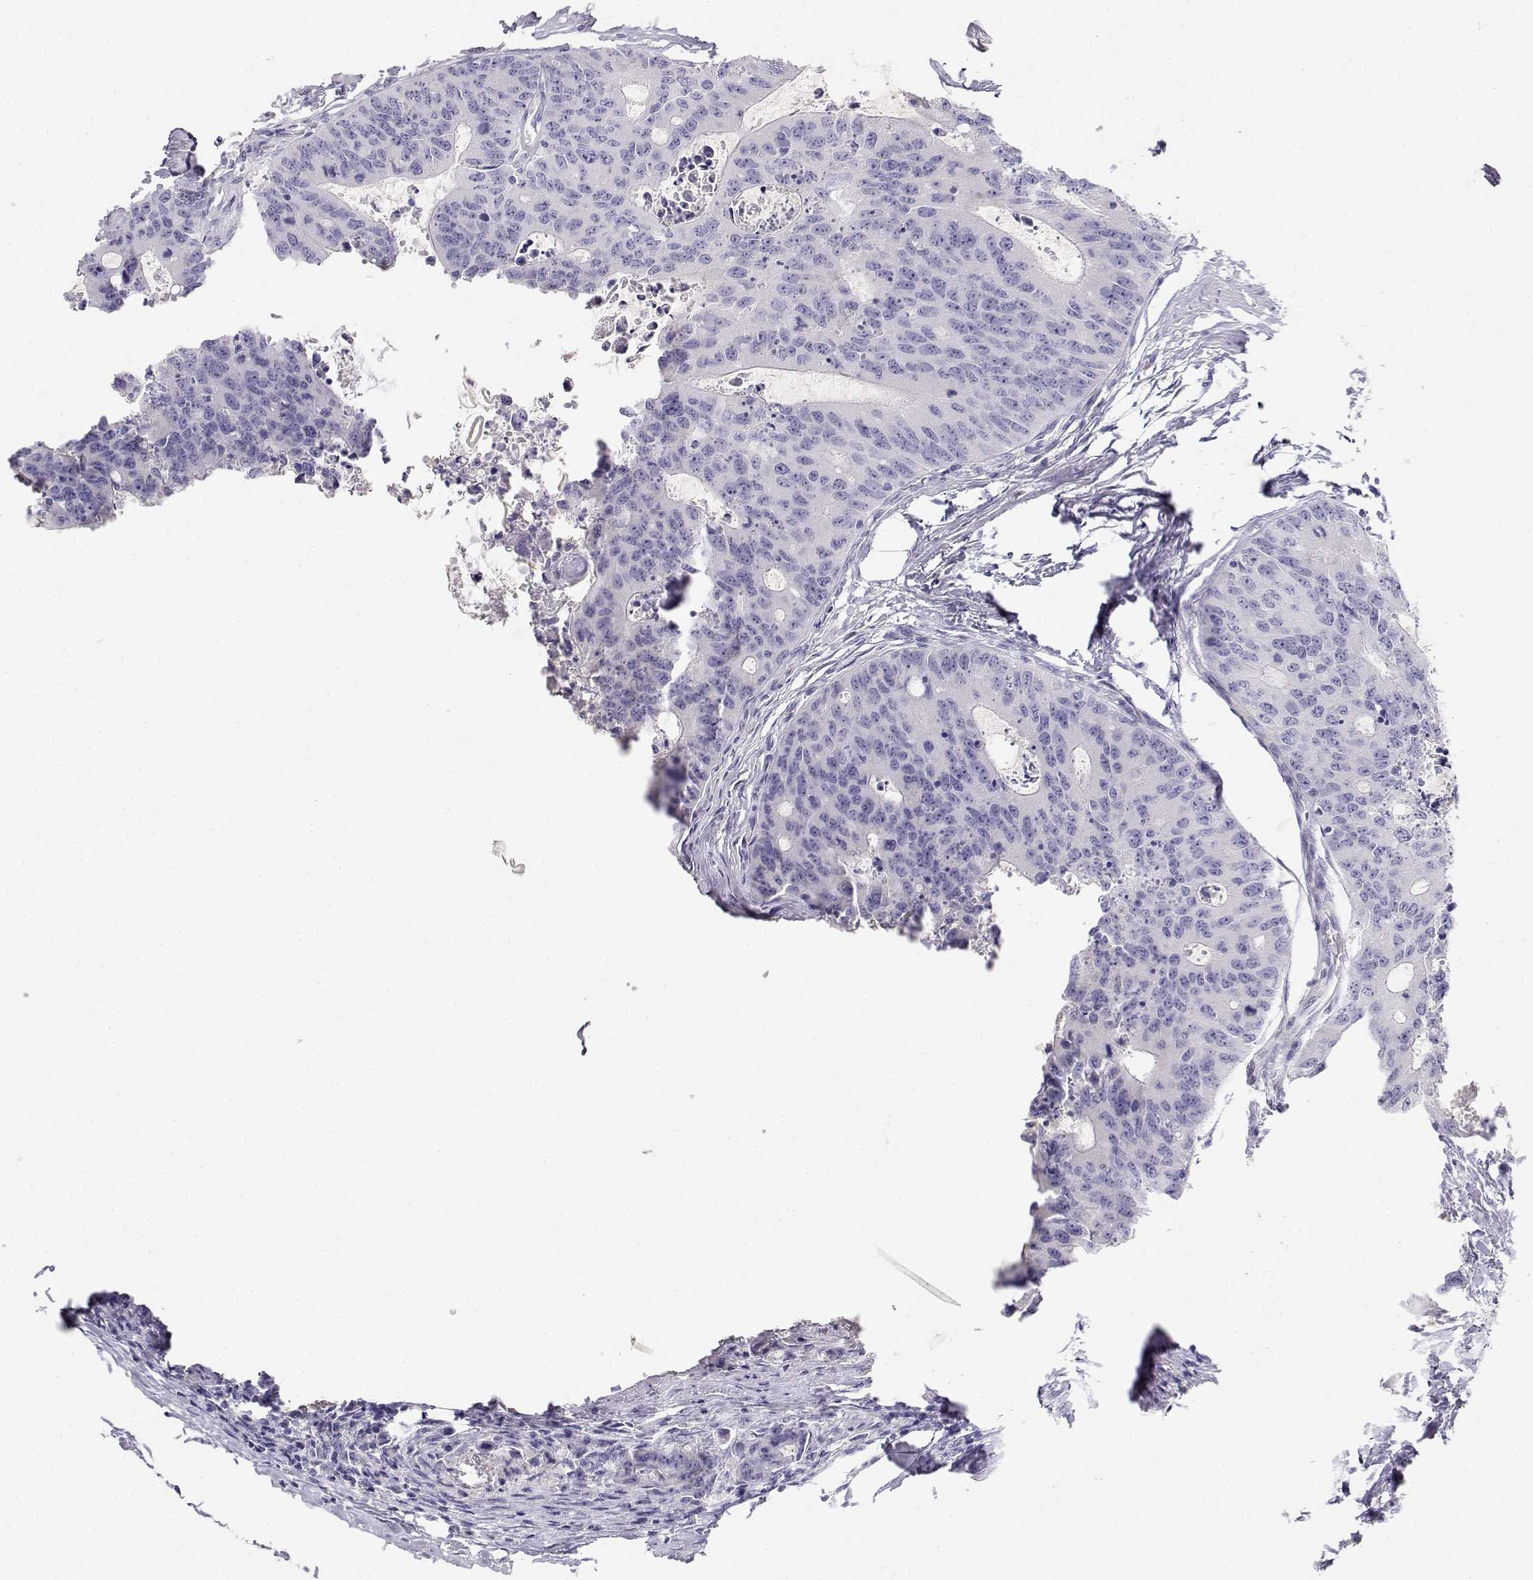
{"staining": {"intensity": "negative", "quantity": "none", "location": "none"}, "tissue": "colorectal cancer", "cell_type": "Tumor cells", "image_type": "cancer", "snomed": [{"axis": "morphology", "description": "Adenocarcinoma, NOS"}, {"axis": "topography", "description": "Colon"}], "caption": "A high-resolution histopathology image shows immunohistochemistry staining of adenocarcinoma (colorectal), which shows no significant expression in tumor cells.", "gene": "GPR174", "patient": {"sex": "male", "age": 67}}